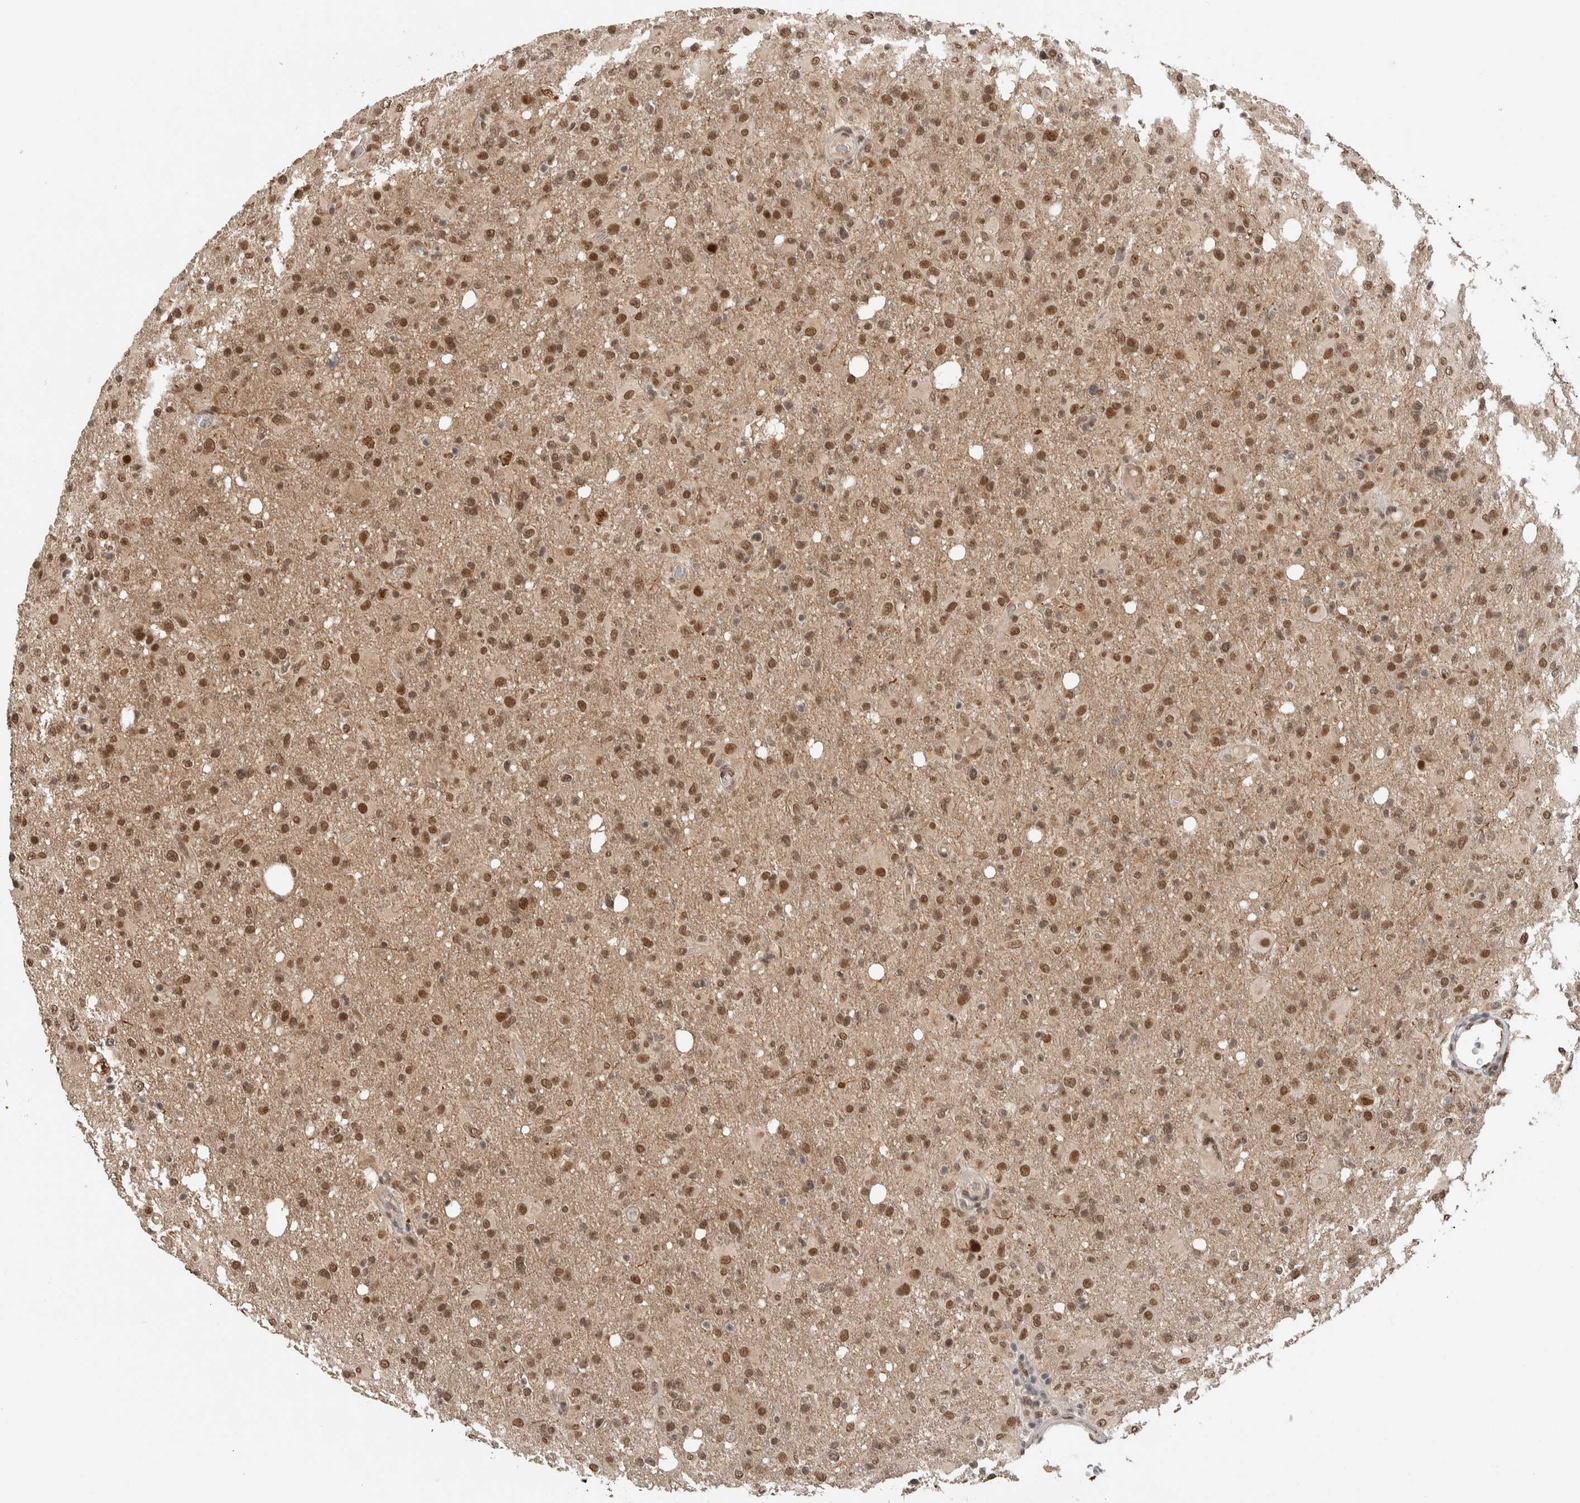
{"staining": {"intensity": "moderate", "quantity": ">75%", "location": "cytoplasmic/membranous,nuclear"}, "tissue": "glioma", "cell_type": "Tumor cells", "image_type": "cancer", "snomed": [{"axis": "morphology", "description": "Glioma, malignant, High grade"}, {"axis": "topography", "description": "Brain"}], "caption": "Immunohistochemistry (IHC) of human glioma displays medium levels of moderate cytoplasmic/membranous and nuclear staining in about >75% of tumor cells. (Stains: DAB (3,3'-diaminobenzidine) in brown, nuclei in blue, Microscopy: brightfield microscopy at high magnification).", "gene": "TNRC18", "patient": {"sex": "female", "age": 57}}